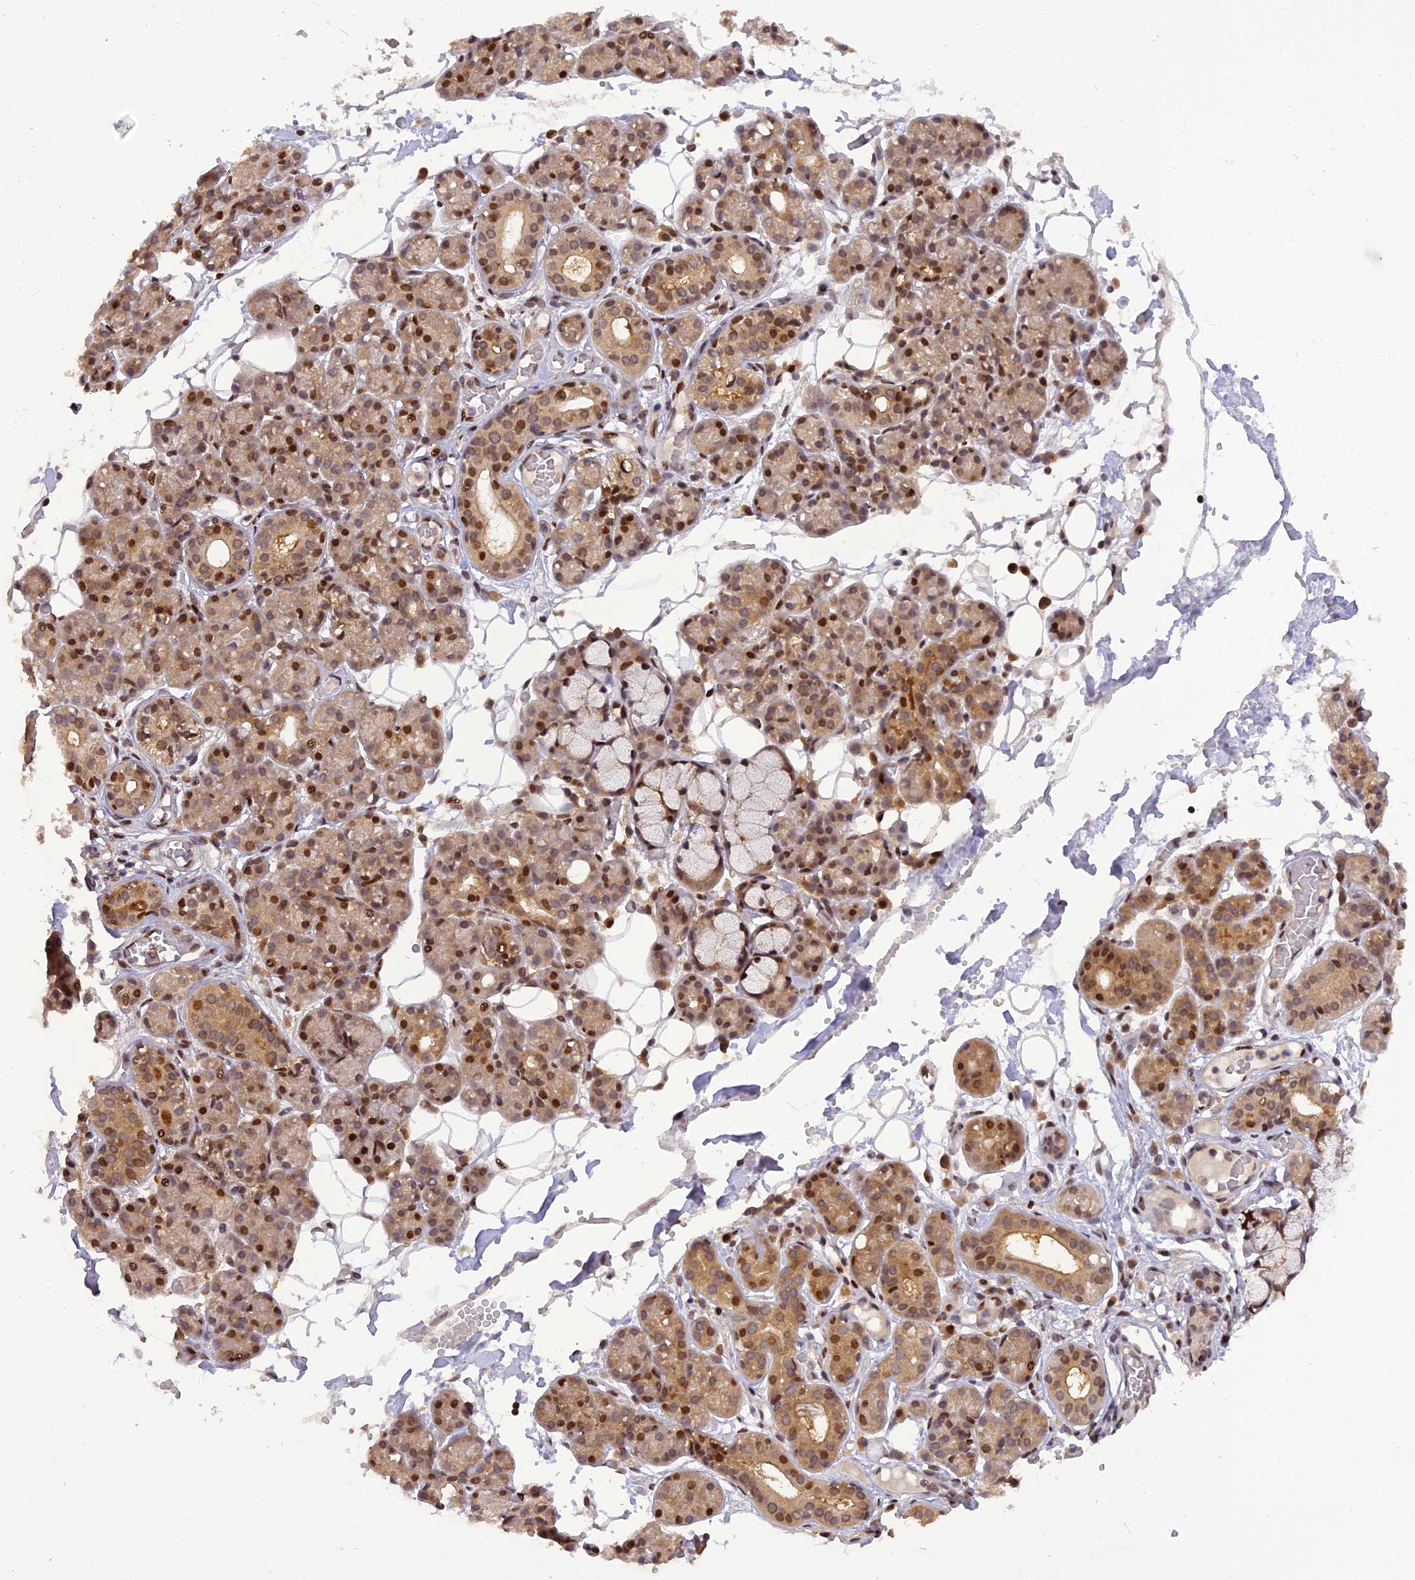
{"staining": {"intensity": "moderate", "quantity": ">75%", "location": "cytoplasmic/membranous,nuclear"}, "tissue": "salivary gland", "cell_type": "Glandular cells", "image_type": "normal", "snomed": [{"axis": "morphology", "description": "Normal tissue, NOS"}, {"axis": "topography", "description": "Salivary gland"}], "caption": "Brown immunohistochemical staining in normal human salivary gland exhibits moderate cytoplasmic/membranous,nuclear expression in about >75% of glandular cells.", "gene": "RABGGTA", "patient": {"sex": "male", "age": 63}}